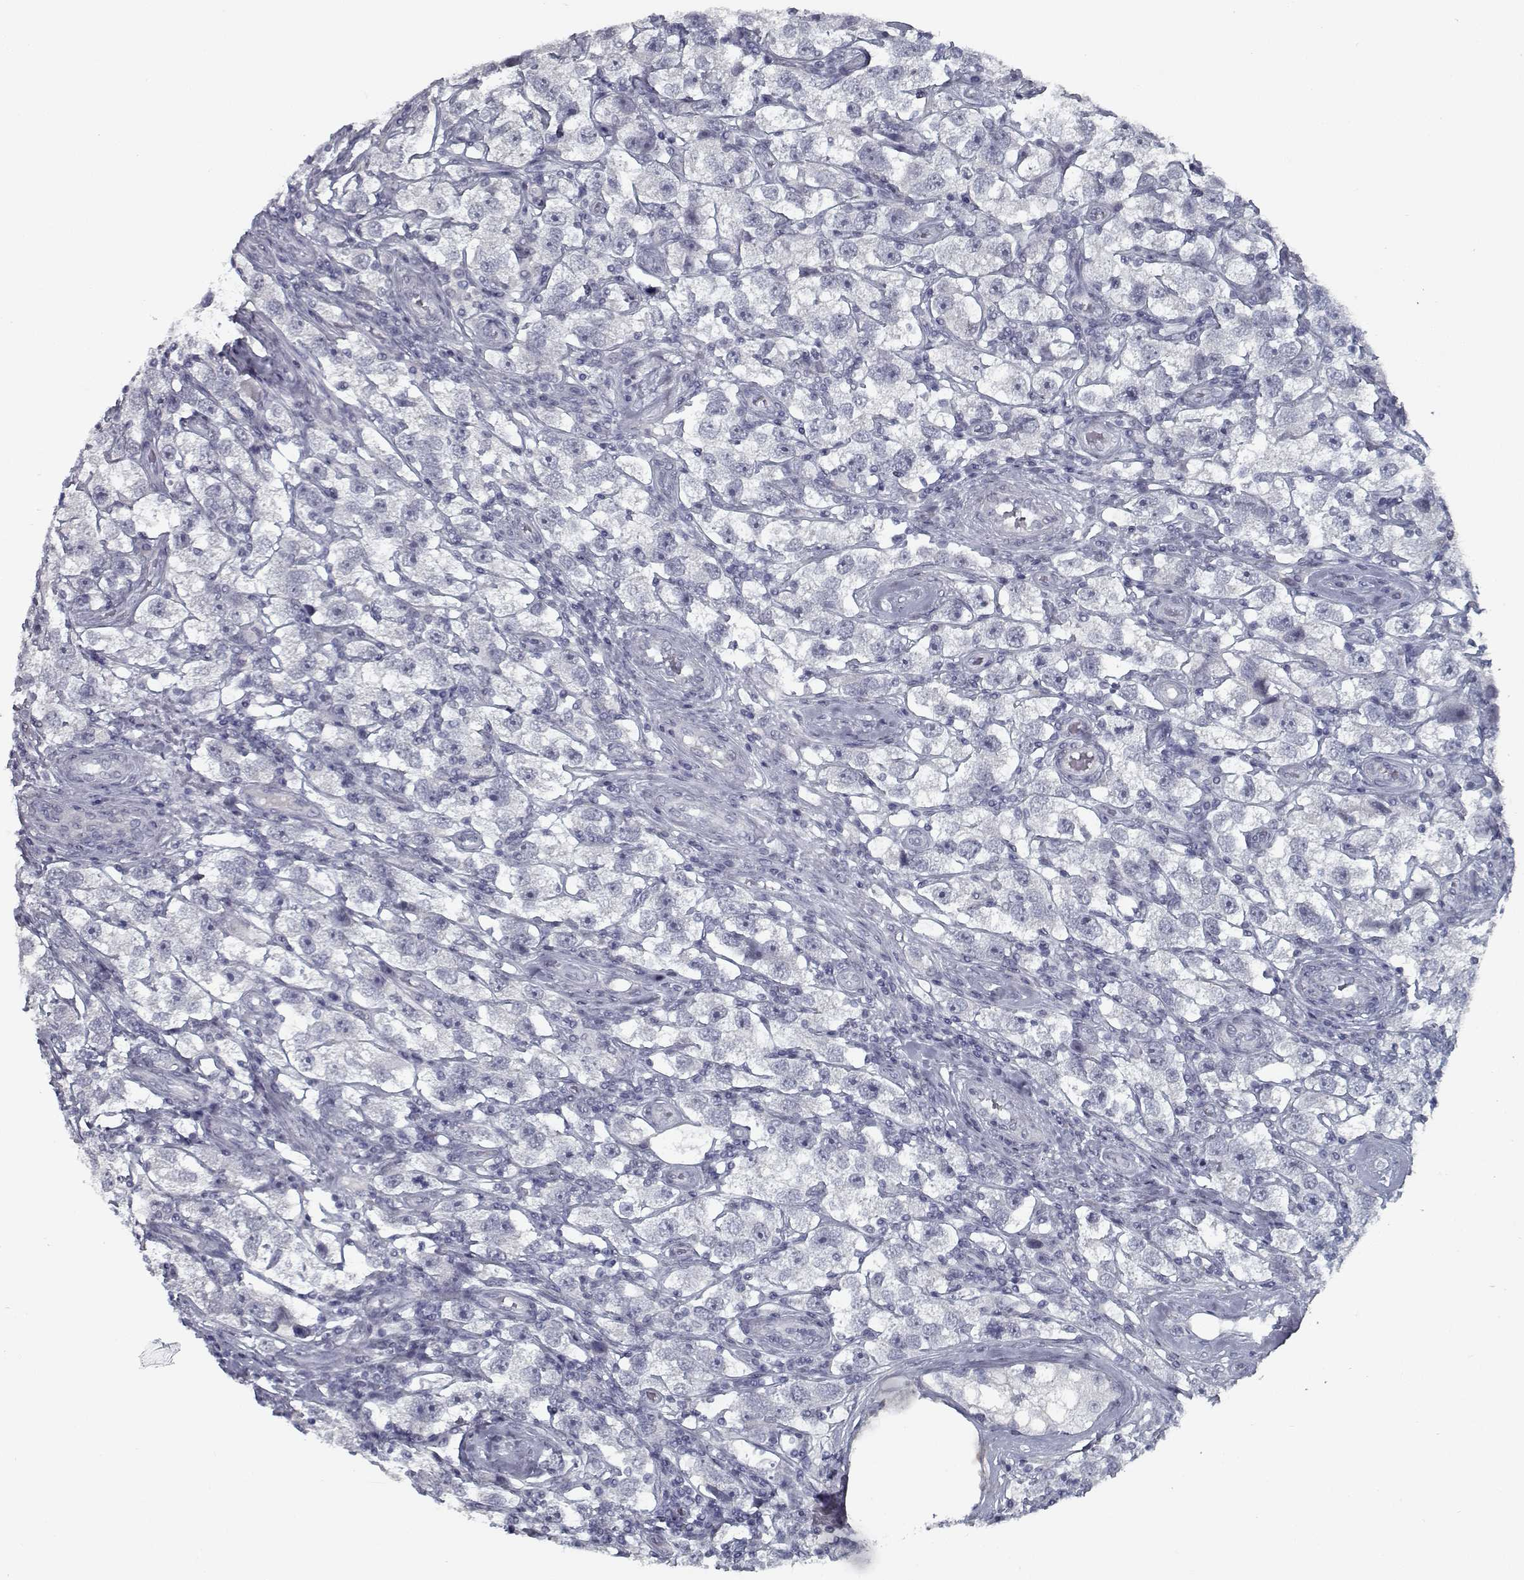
{"staining": {"intensity": "negative", "quantity": "none", "location": "none"}, "tissue": "testis cancer", "cell_type": "Tumor cells", "image_type": "cancer", "snomed": [{"axis": "morphology", "description": "Seminoma, NOS"}, {"axis": "topography", "description": "Testis"}], "caption": "Immunohistochemical staining of seminoma (testis) shows no significant staining in tumor cells.", "gene": "GAD2", "patient": {"sex": "male", "age": 26}}